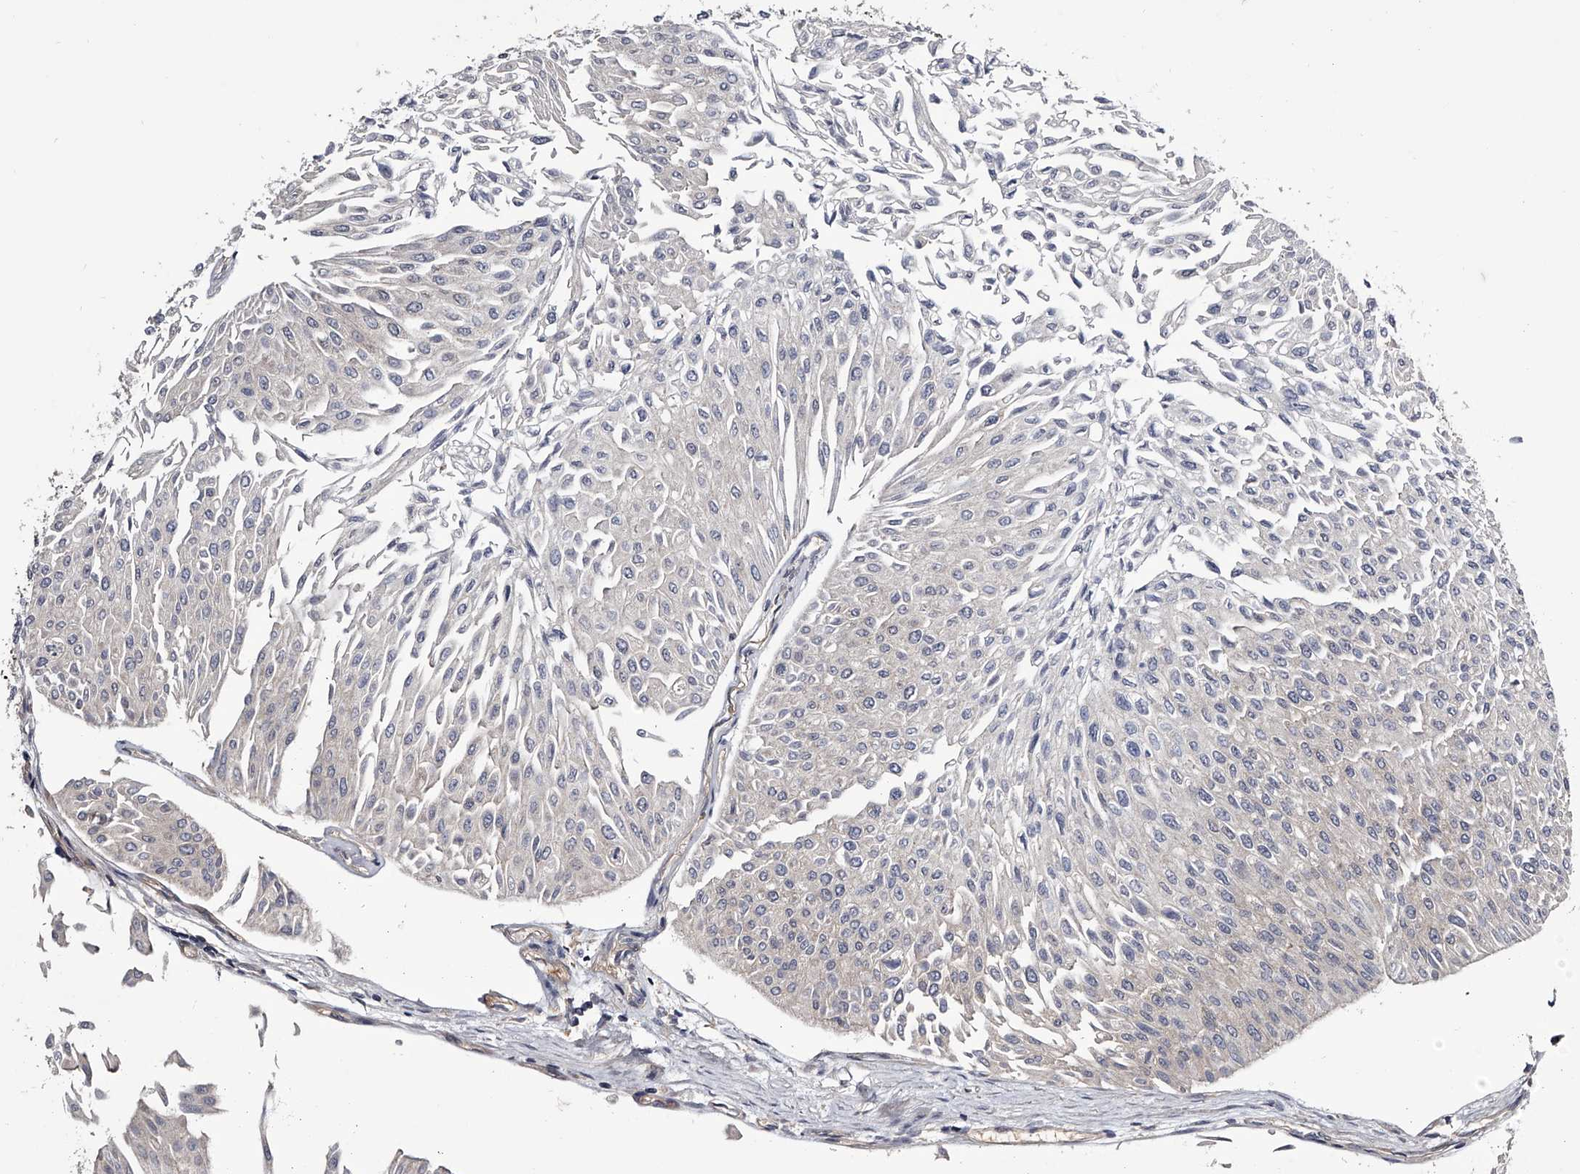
{"staining": {"intensity": "negative", "quantity": "none", "location": "none"}, "tissue": "urothelial cancer", "cell_type": "Tumor cells", "image_type": "cancer", "snomed": [{"axis": "morphology", "description": "Urothelial carcinoma, Low grade"}, {"axis": "topography", "description": "Urinary bladder"}], "caption": "Human urothelial cancer stained for a protein using immunohistochemistry (IHC) exhibits no positivity in tumor cells.", "gene": "GAPVD1", "patient": {"sex": "male", "age": 67}}